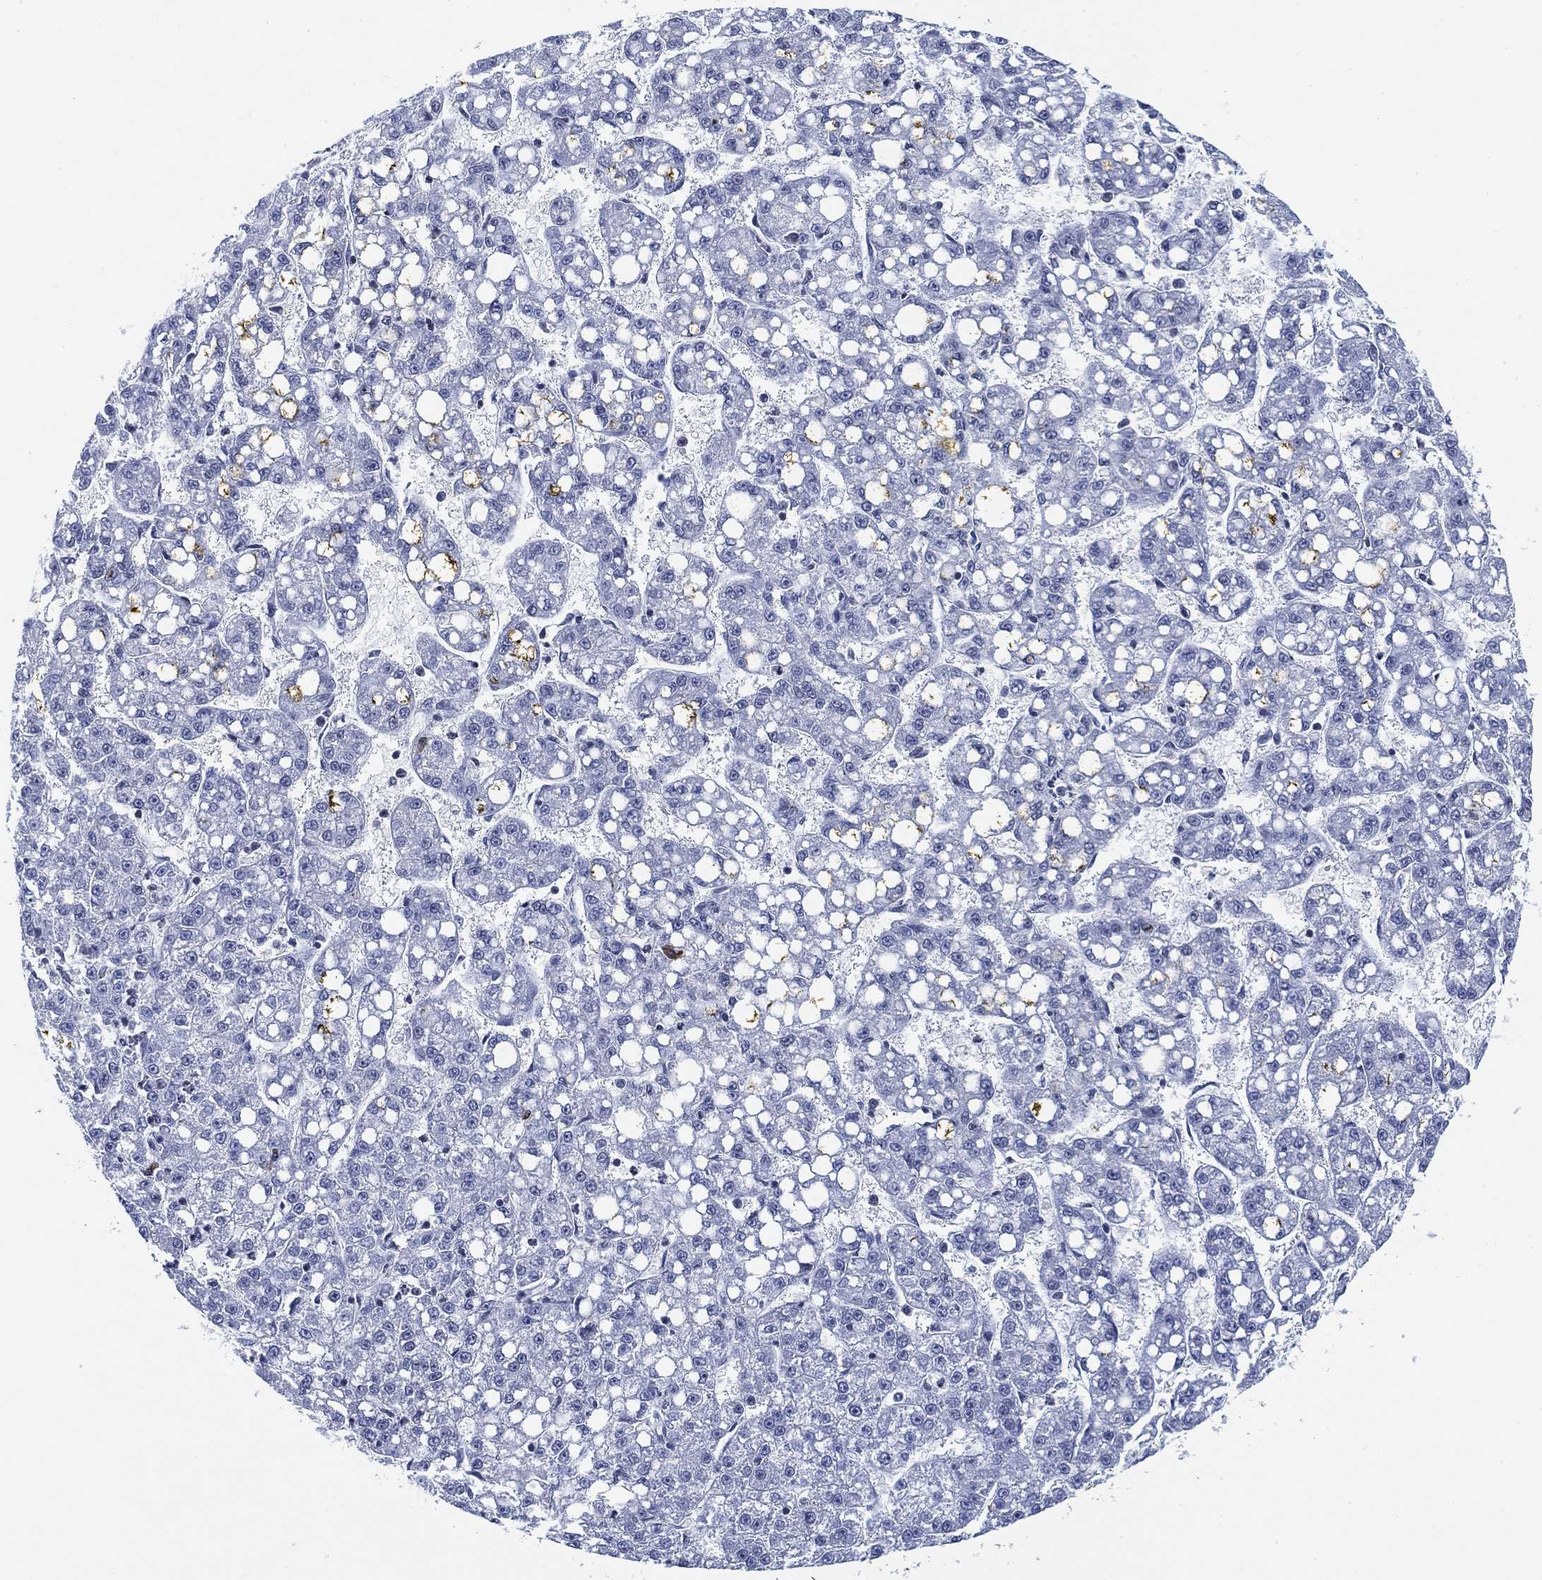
{"staining": {"intensity": "negative", "quantity": "none", "location": "none"}, "tissue": "liver cancer", "cell_type": "Tumor cells", "image_type": "cancer", "snomed": [{"axis": "morphology", "description": "Carcinoma, Hepatocellular, NOS"}, {"axis": "topography", "description": "Liver"}], "caption": "Immunohistochemistry of liver cancer (hepatocellular carcinoma) demonstrates no staining in tumor cells.", "gene": "FYB1", "patient": {"sex": "female", "age": 65}}